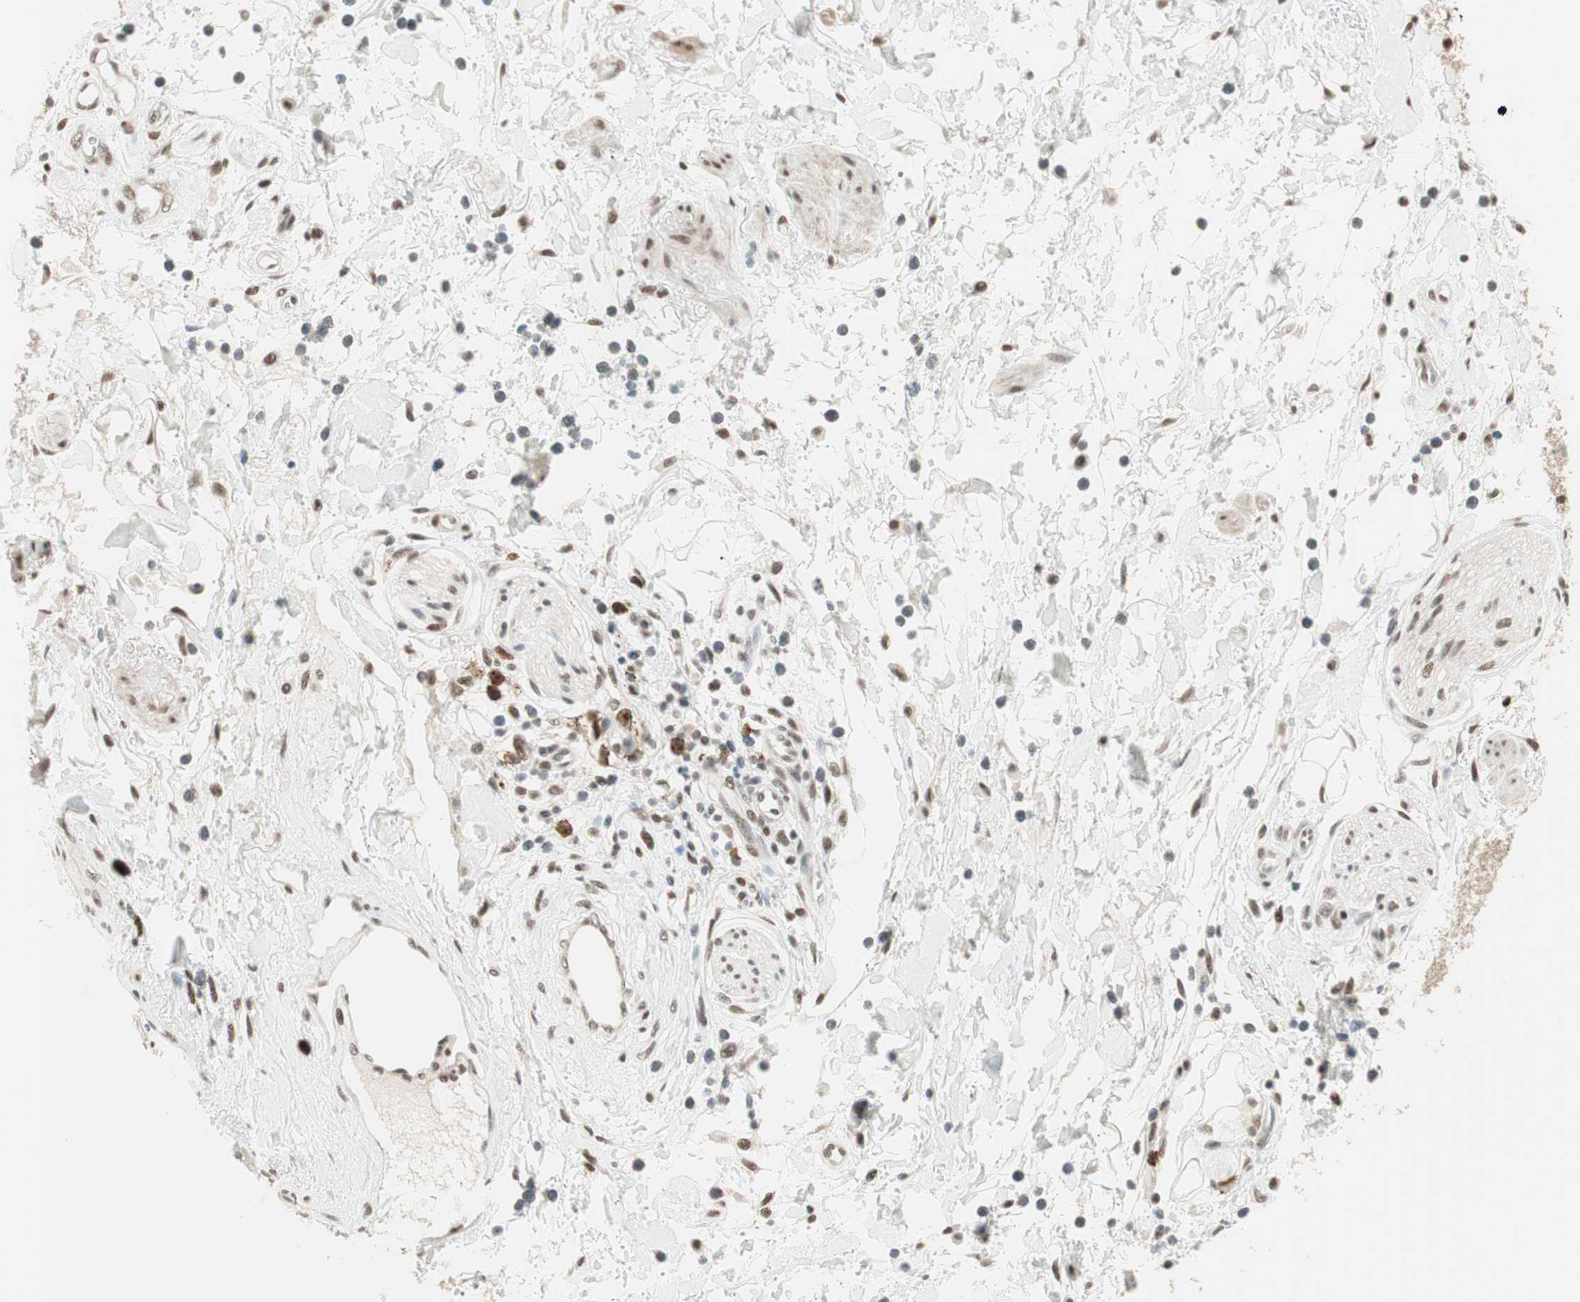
{"staining": {"intensity": "moderate", "quantity": ">75%", "location": "nuclear"}, "tissue": "adipose tissue", "cell_type": "Adipocytes", "image_type": "normal", "snomed": [{"axis": "morphology", "description": "Normal tissue, NOS"}, {"axis": "topography", "description": "Soft tissue"}, {"axis": "topography", "description": "Peripheral nerve tissue"}], "caption": "Normal adipose tissue was stained to show a protein in brown. There is medium levels of moderate nuclear positivity in about >75% of adipocytes. (DAB (3,3'-diaminobenzidine) = brown stain, brightfield microscopy at high magnification).", "gene": "SMARCE1", "patient": {"sex": "female", "age": 71}}